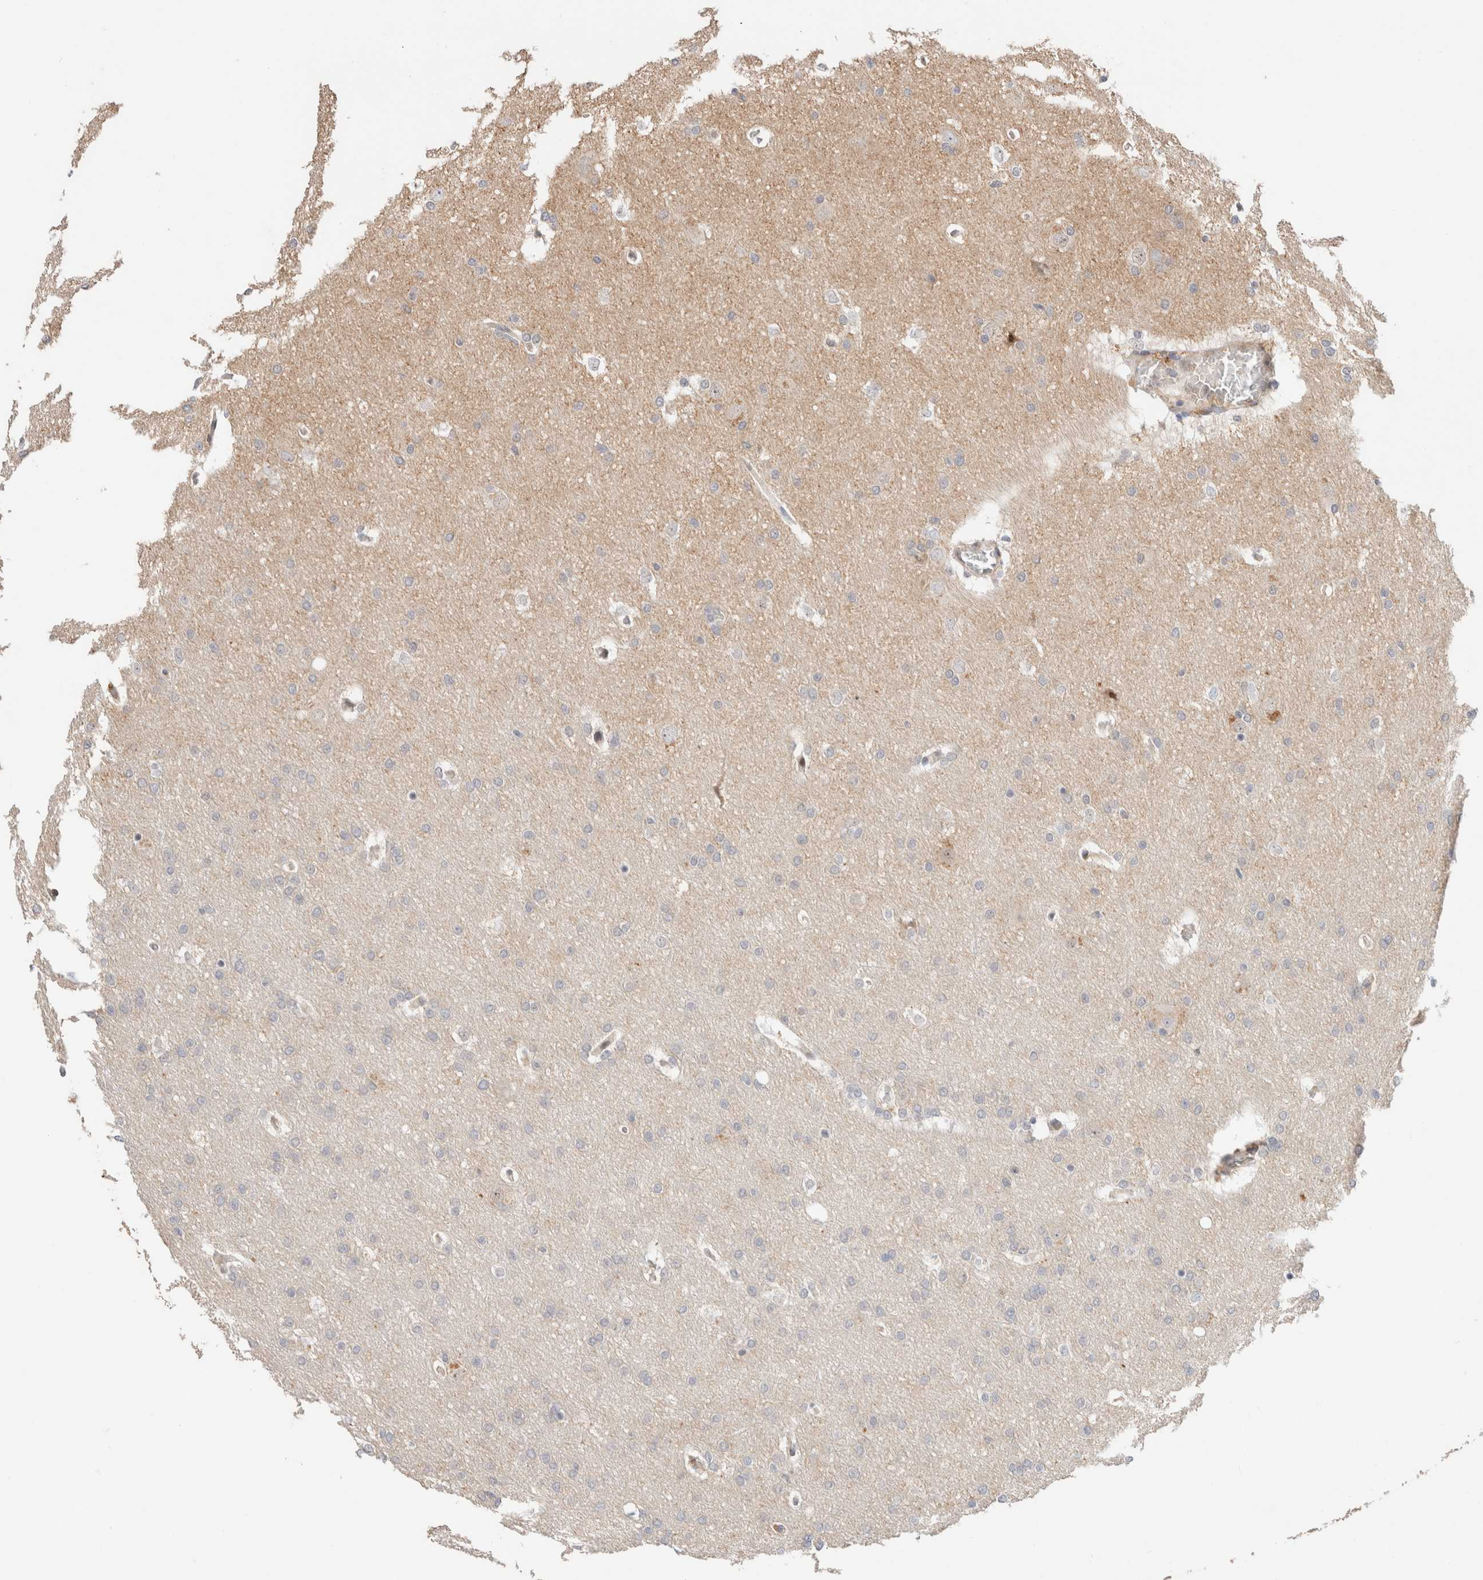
{"staining": {"intensity": "negative", "quantity": "none", "location": "none"}, "tissue": "glioma", "cell_type": "Tumor cells", "image_type": "cancer", "snomed": [{"axis": "morphology", "description": "Glioma, malignant, Low grade"}, {"axis": "topography", "description": "Brain"}], "caption": "Immunohistochemical staining of low-grade glioma (malignant) reveals no significant expression in tumor cells. Nuclei are stained in blue.", "gene": "ID3", "patient": {"sex": "female", "age": 37}}